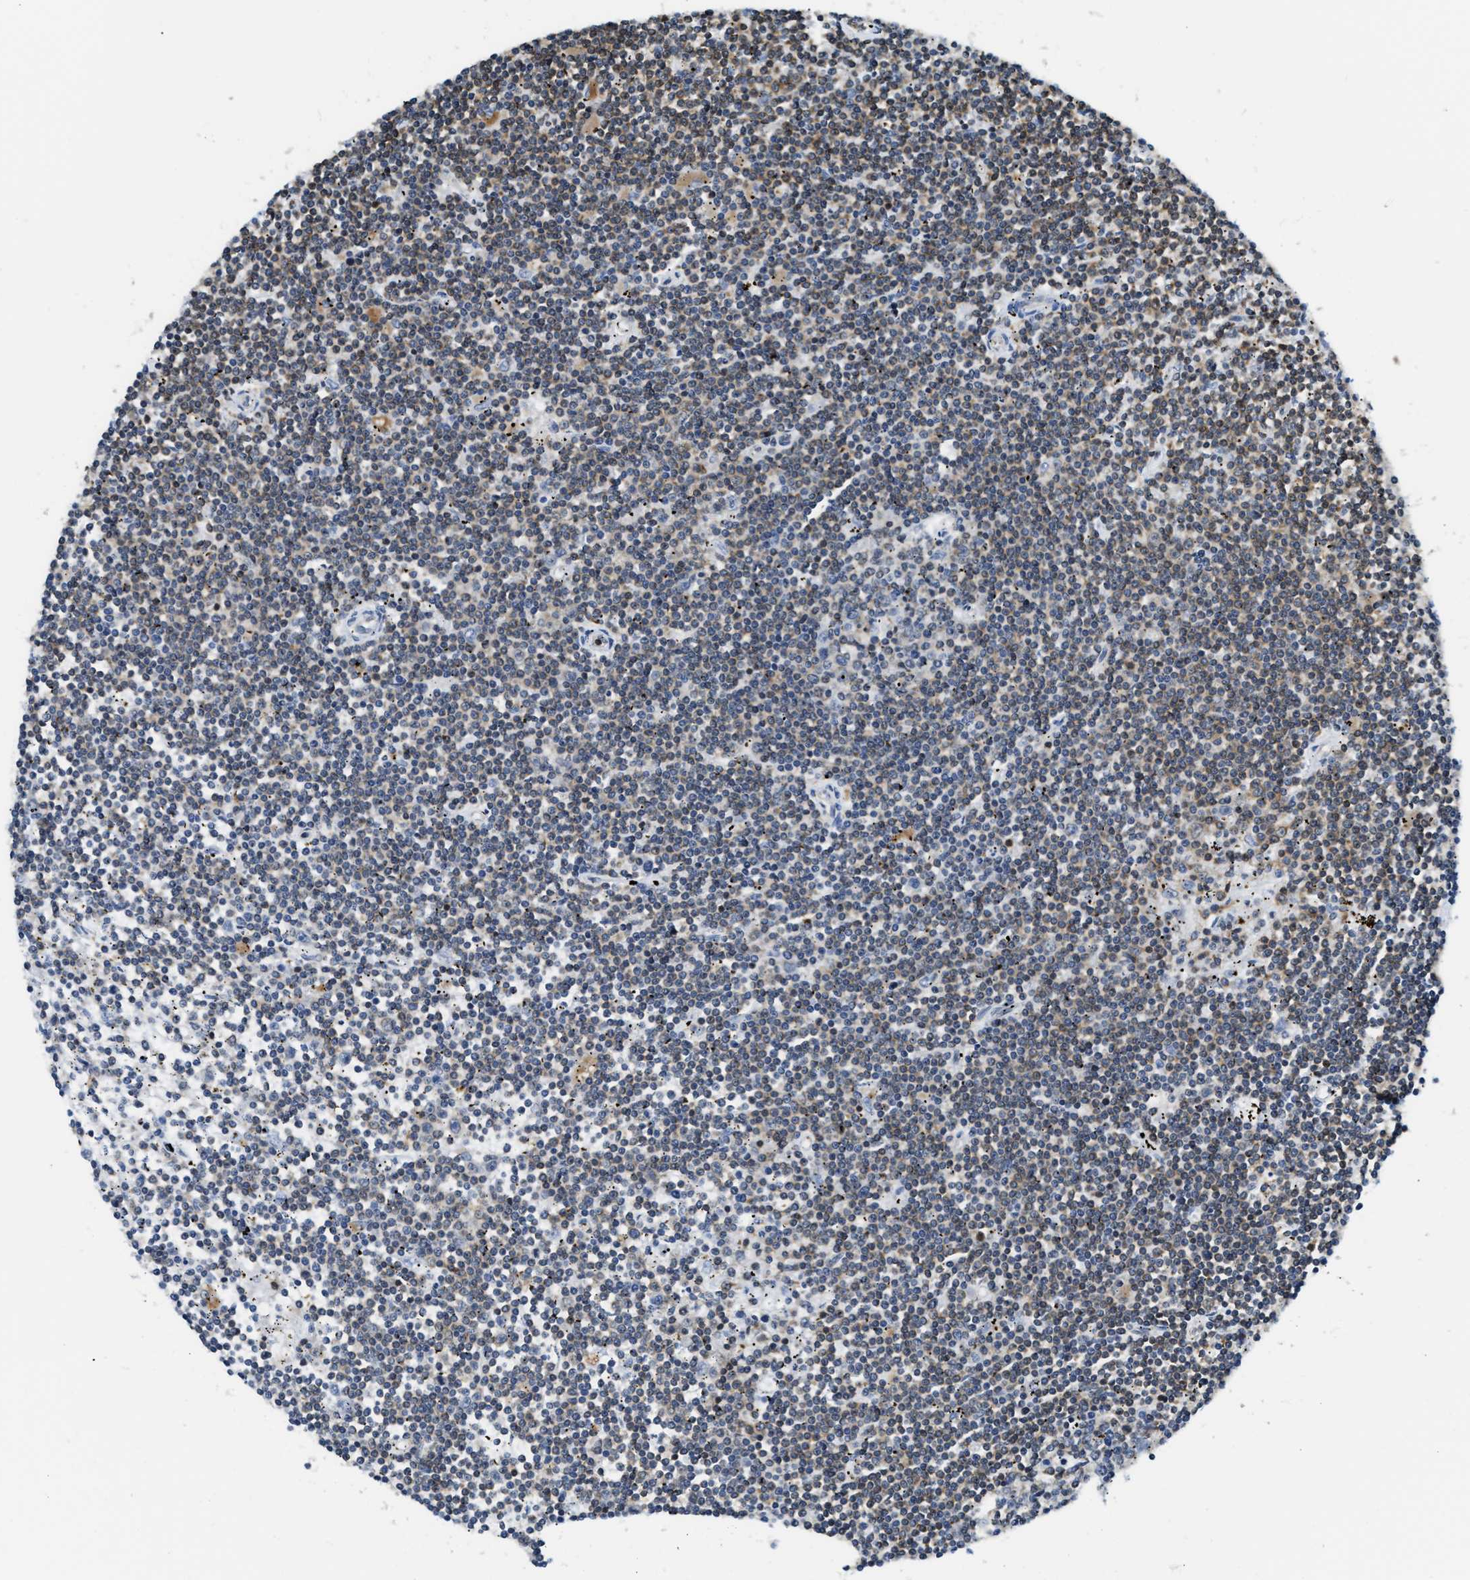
{"staining": {"intensity": "weak", "quantity": "<25%", "location": "cytoplasmic/membranous"}, "tissue": "lymphoma", "cell_type": "Tumor cells", "image_type": "cancer", "snomed": [{"axis": "morphology", "description": "Malignant lymphoma, non-Hodgkin's type, Low grade"}, {"axis": "topography", "description": "Spleen"}], "caption": "IHC histopathology image of neoplastic tissue: human malignant lymphoma, non-Hodgkin's type (low-grade) stained with DAB reveals no significant protein staining in tumor cells.", "gene": "STK10", "patient": {"sex": "male", "age": 76}}